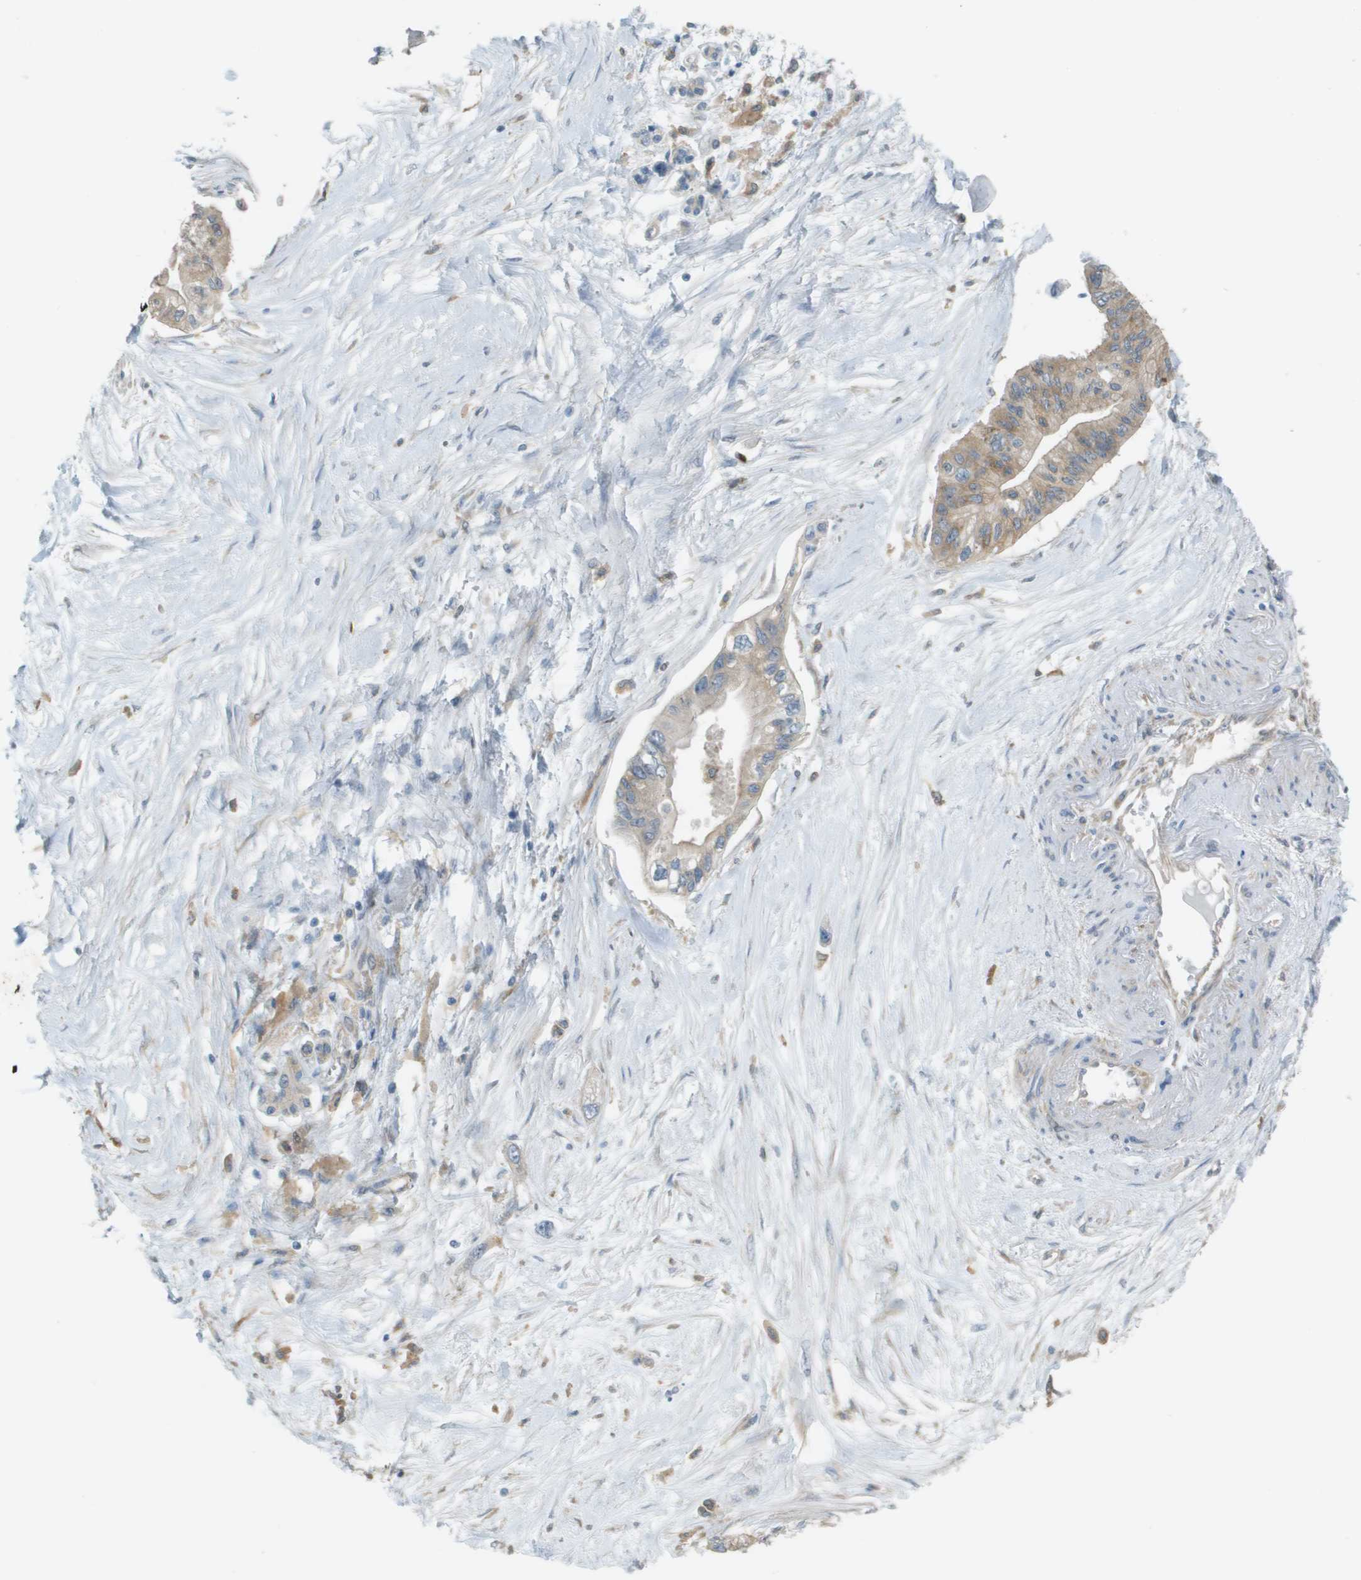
{"staining": {"intensity": "weak", "quantity": "25%-75%", "location": "cytoplasmic/membranous"}, "tissue": "pancreatic cancer", "cell_type": "Tumor cells", "image_type": "cancer", "snomed": [{"axis": "morphology", "description": "Adenocarcinoma, NOS"}, {"axis": "topography", "description": "Pancreas"}], "caption": "Immunohistochemical staining of pancreatic adenocarcinoma demonstrates low levels of weak cytoplasmic/membranous staining in approximately 25%-75% of tumor cells.", "gene": "CORO1B", "patient": {"sex": "female", "age": 77}}